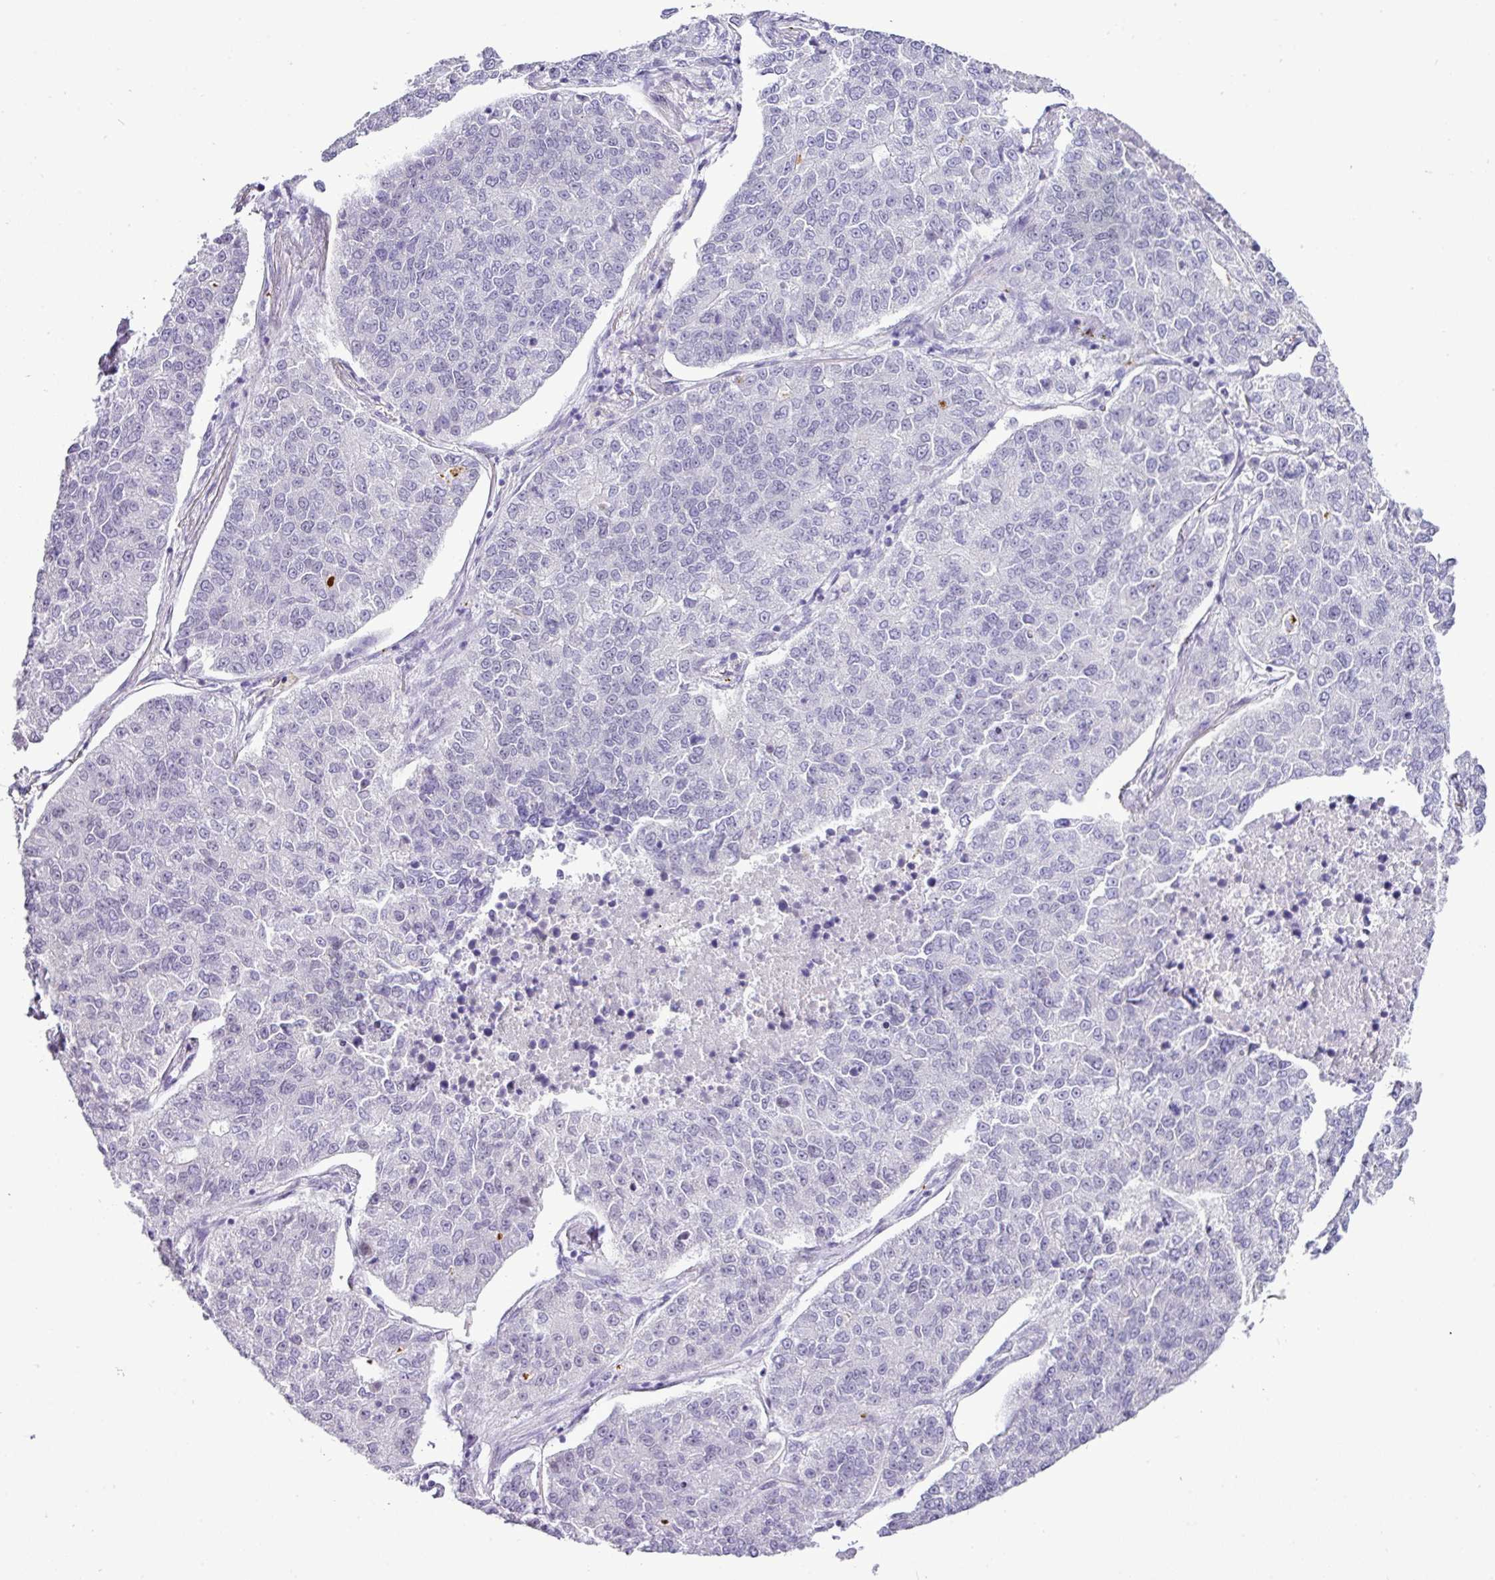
{"staining": {"intensity": "negative", "quantity": "none", "location": "none"}, "tissue": "lung cancer", "cell_type": "Tumor cells", "image_type": "cancer", "snomed": [{"axis": "morphology", "description": "Adenocarcinoma, NOS"}, {"axis": "topography", "description": "Lung"}], "caption": "Human adenocarcinoma (lung) stained for a protein using immunohistochemistry displays no positivity in tumor cells.", "gene": "CMTM5", "patient": {"sex": "male", "age": 49}}